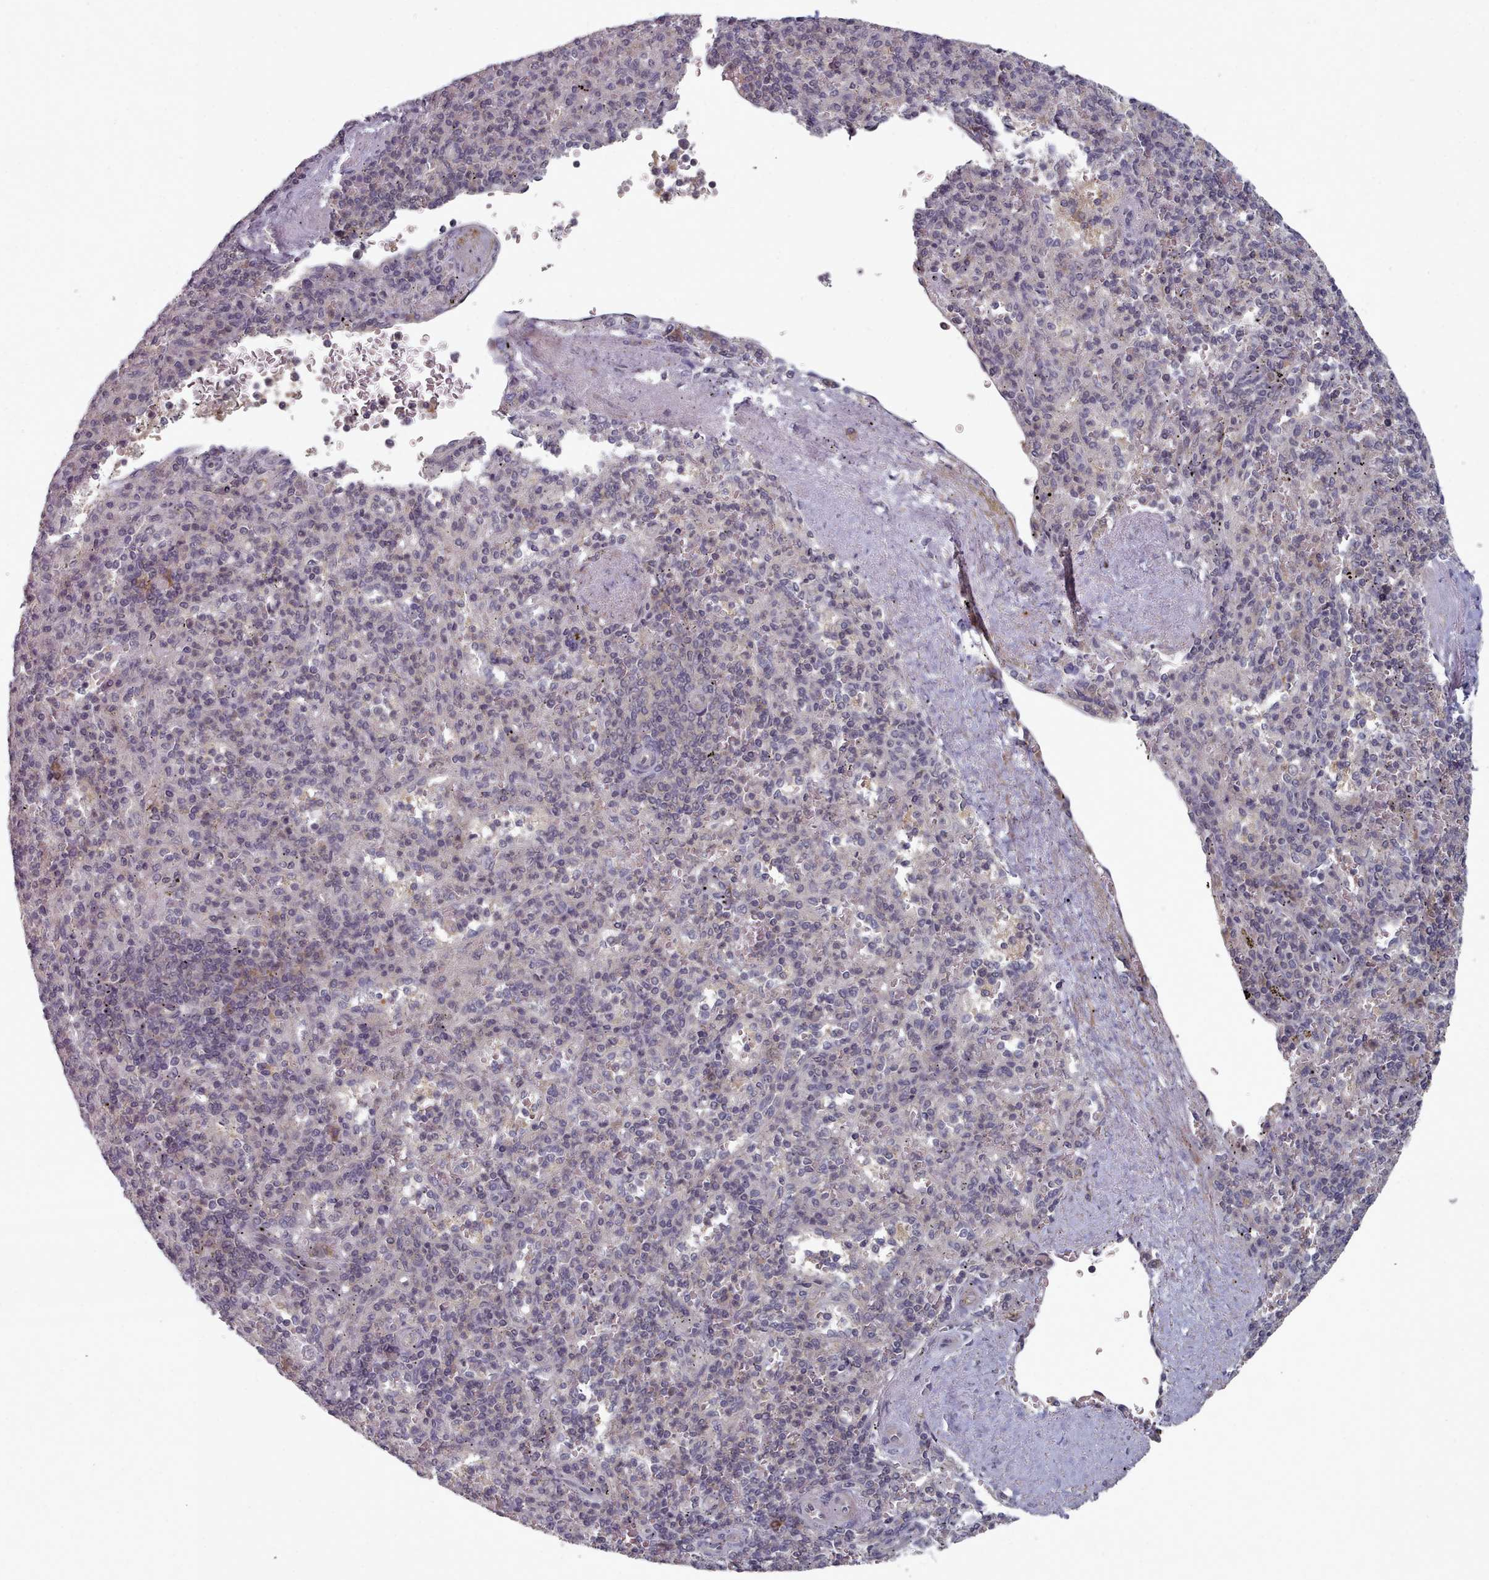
{"staining": {"intensity": "negative", "quantity": "none", "location": "none"}, "tissue": "spleen", "cell_type": "Cells in red pulp", "image_type": "normal", "snomed": [{"axis": "morphology", "description": "Normal tissue, NOS"}, {"axis": "topography", "description": "Spleen"}], "caption": "Immunohistochemistry of benign human spleen demonstrates no positivity in cells in red pulp. (Stains: DAB immunohistochemistry with hematoxylin counter stain, Microscopy: brightfield microscopy at high magnification).", "gene": "HYAL3", "patient": {"sex": "male", "age": 82}}